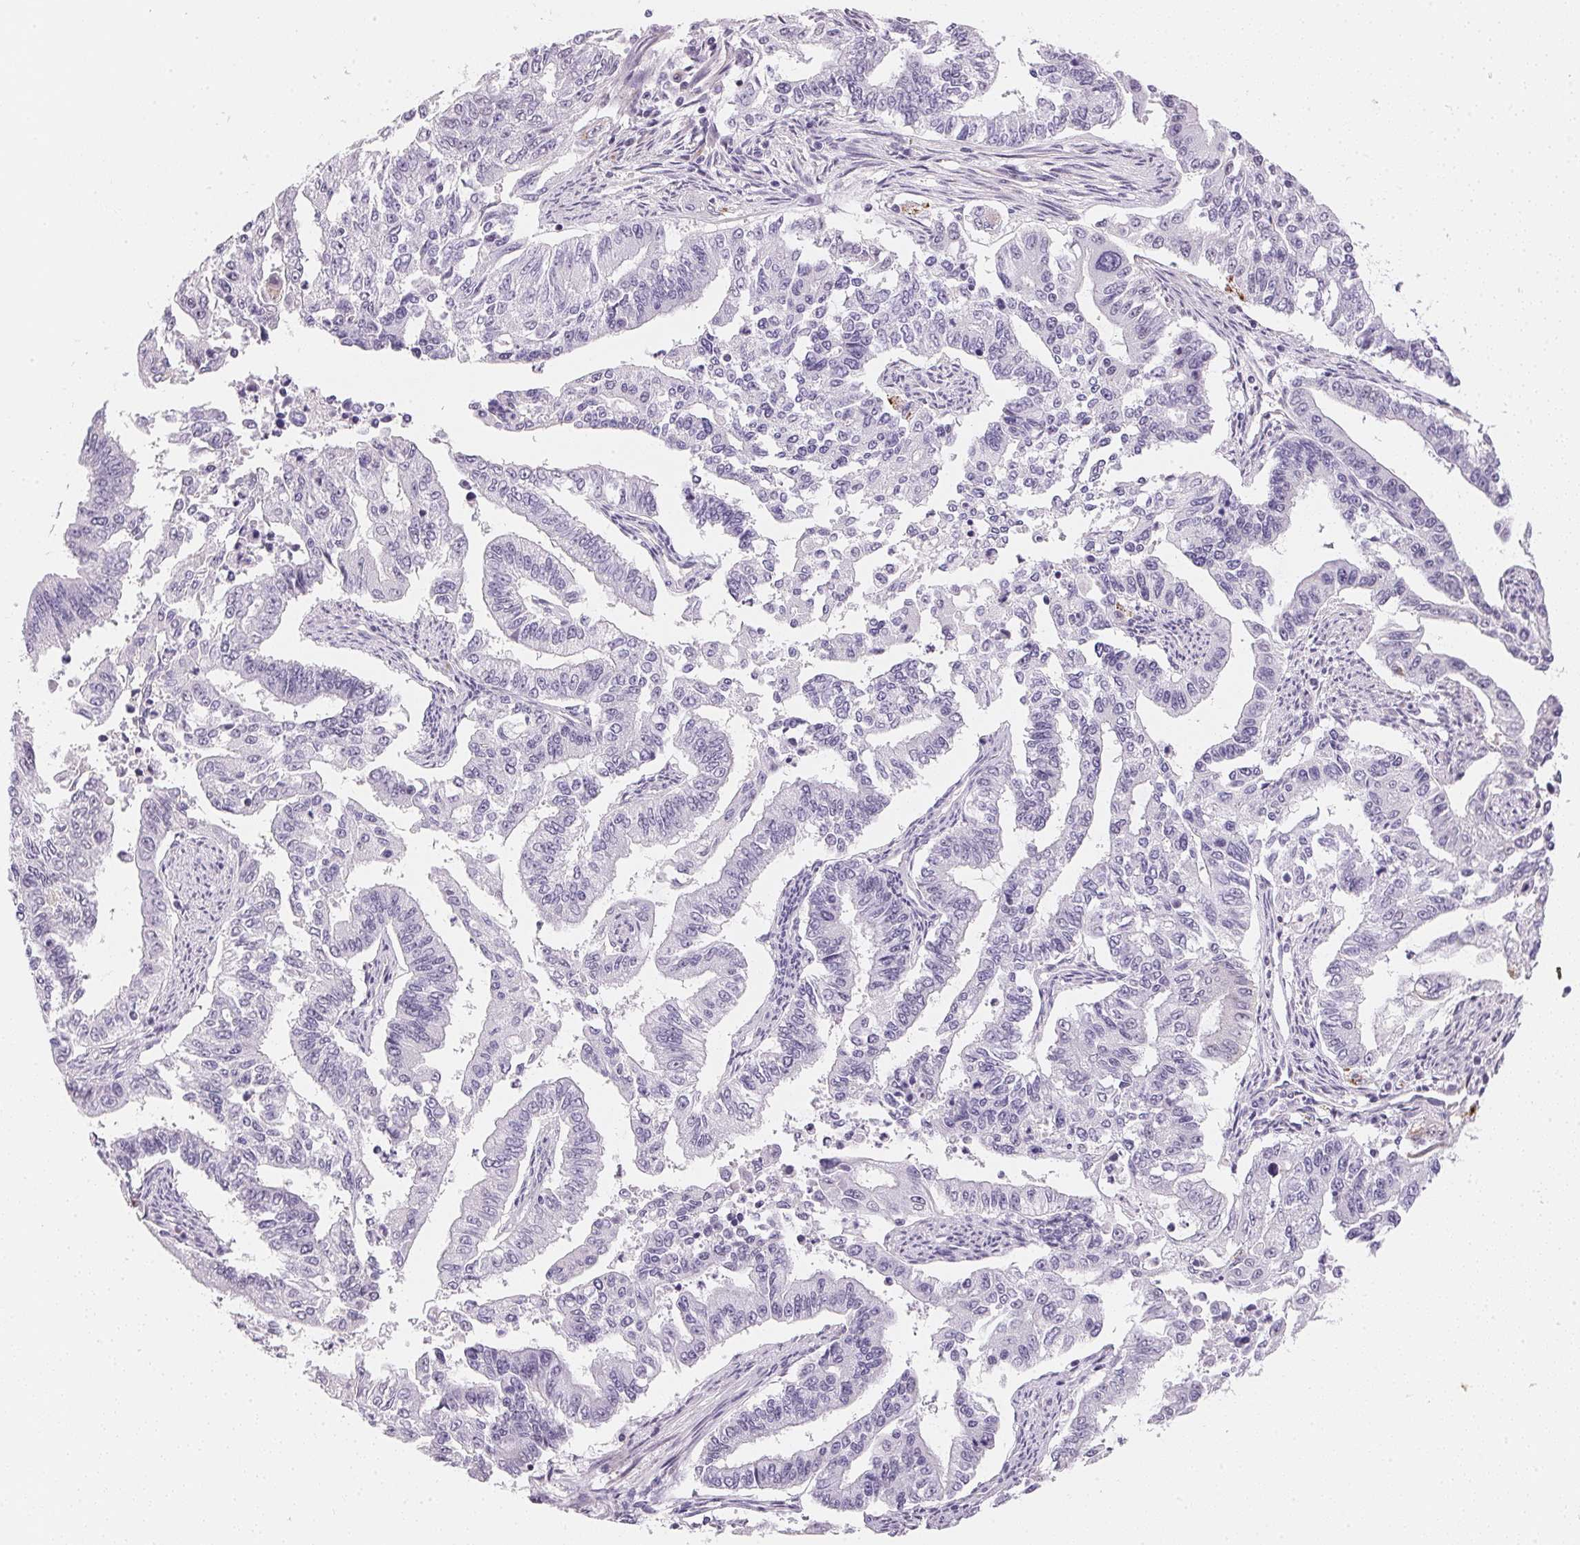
{"staining": {"intensity": "negative", "quantity": "none", "location": "none"}, "tissue": "endometrial cancer", "cell_type": "Tumor cells", "image_type": "cancer", "snomed": [{"axis": "morphology", "description": "Adenocarcinoma, NOS"}, {"axis": "topography", "description": "Uterus"}], "caption": "A photomicrograph of human adenocarcinoma (endometrial) is negative for staining in tumor cells.", "gene": "GIPC2", "patient": {"sex": "female", "age": 59}}